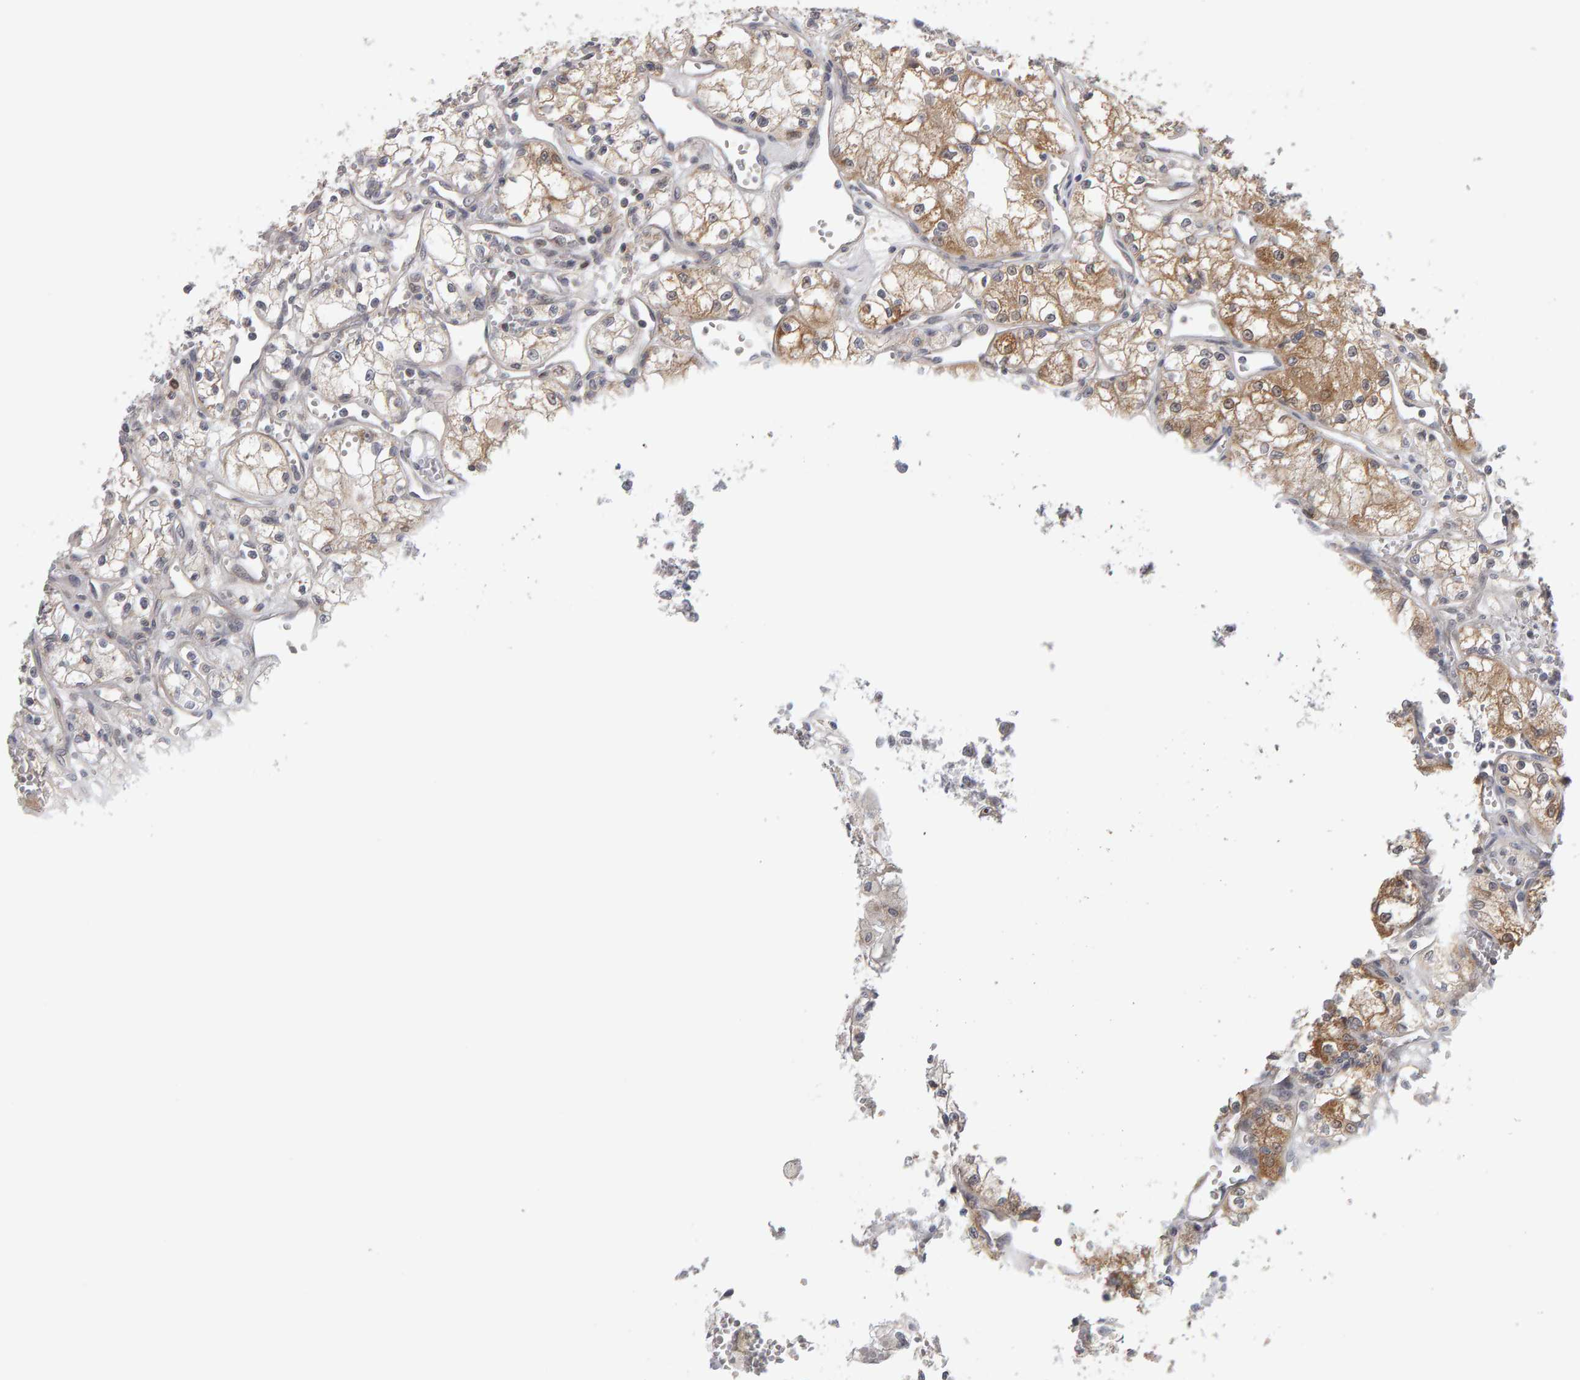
{"staining": {"intensity": "moderate", "quantity": "<25%", "location": "cytoplasmic/membranous"}, "tissue": "renal cancer", "cell_type": "Tumor cells", "image_type": "cancer", "snomed": [{"axis": "morphology", "description": "Adenocarcinoma, NOS"}, {"axis": "topography", "description": "Kidney"}], "caption": "Renal cancer (adenocarcinoma) was stained to show a protein in brown. There is low levels of moderate cytoplasmic/membranous positivity in approximately <25% of tumor cells.", "gene": "MSRA", "patient": {"sex": "male", "age": 59}}